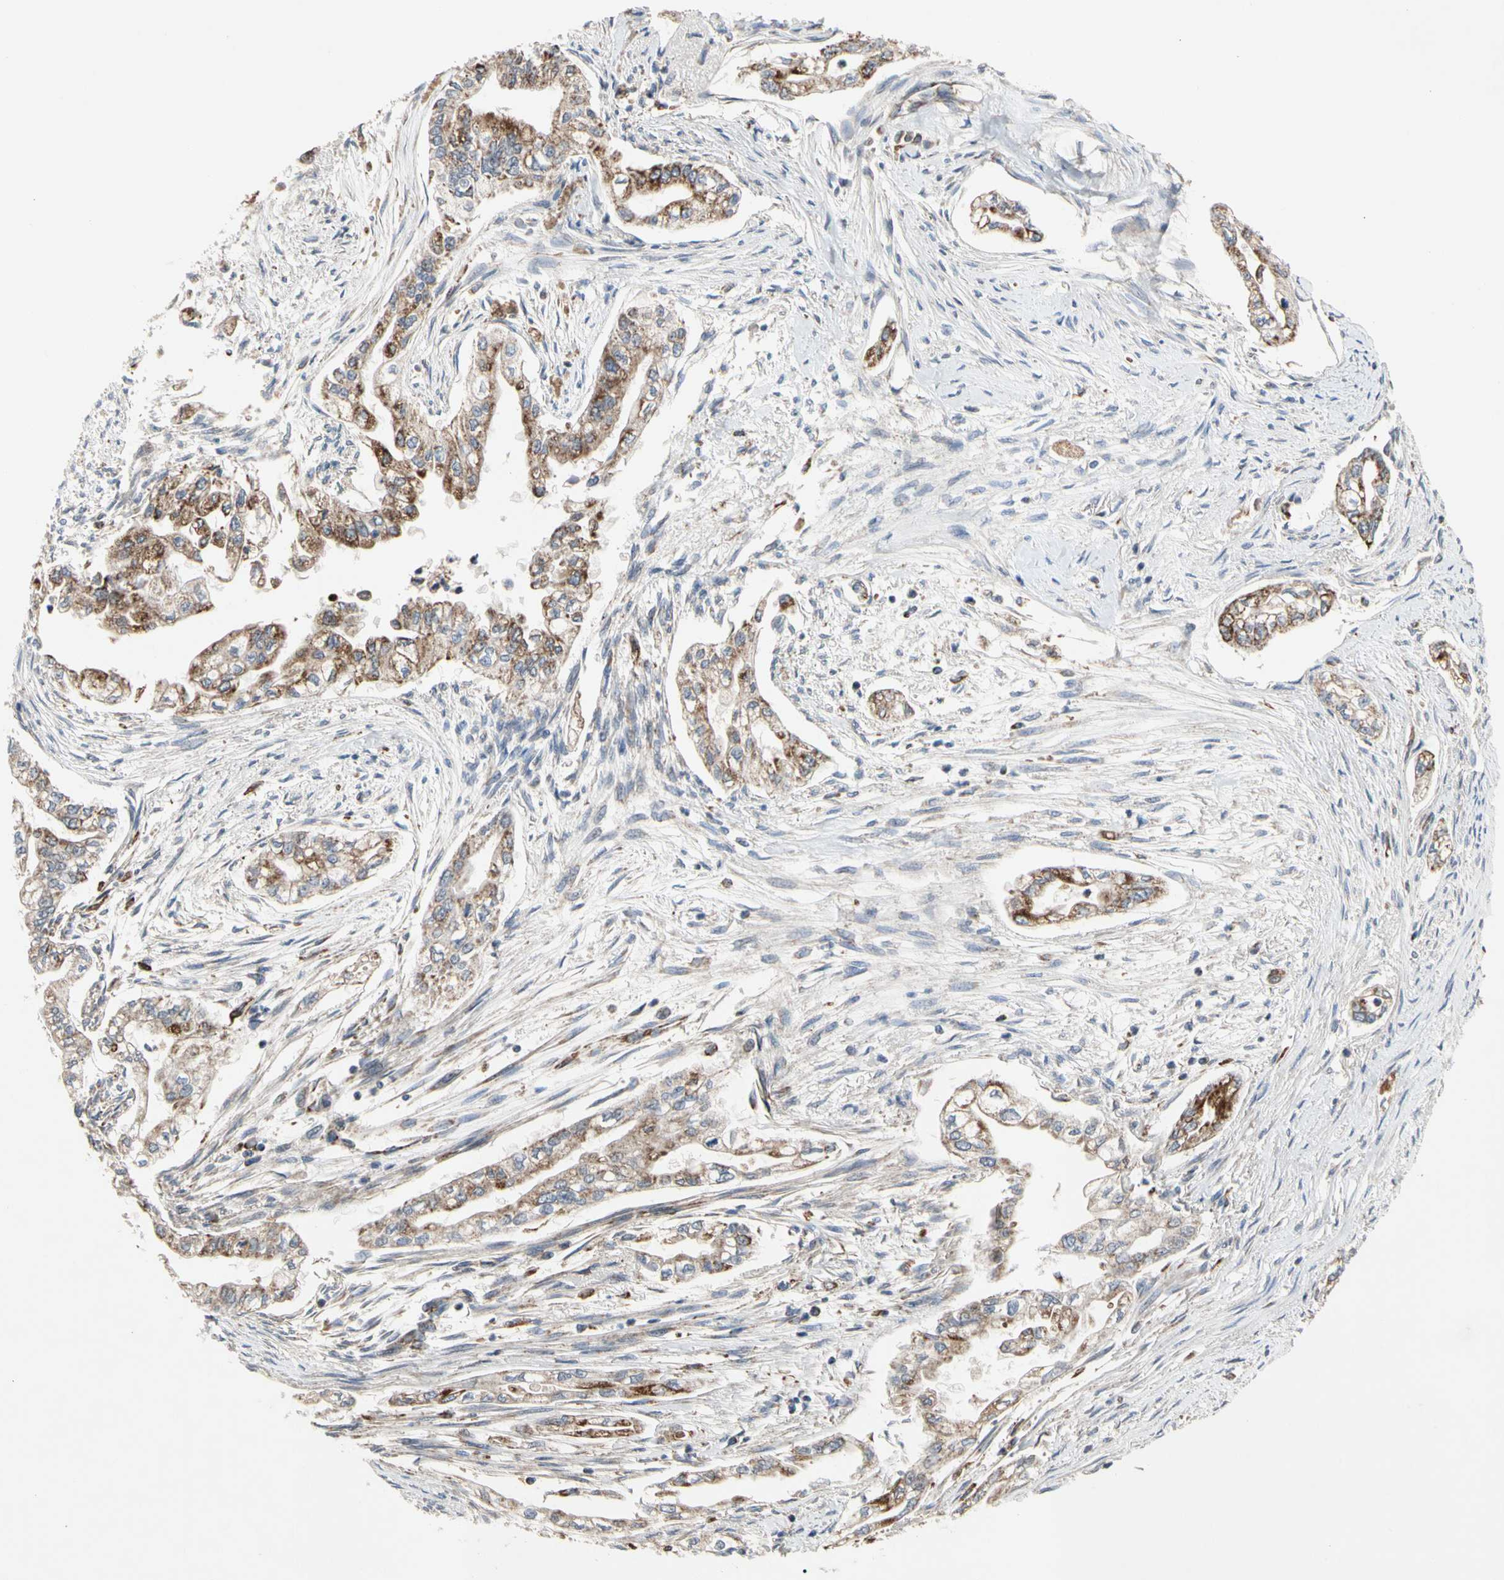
{"staining": {"intensity": "moderate", "quantity": ">75%", "location": "cytoplasmic/membranous"}, "tissue": "pancreatic cancer", "cell_type": "Tumor cells", "image_type": "cancer", "snomed": [{"axis": "morphology", "description": "Normal tissue, NOS"}, {"axis": "topography", "description": "Pancreas"}], "caption": "A medium amount of moderate cytoplasmic/membranous positivity is appreciated in about >75% of tumor cells in pancreatic cancer tissue.", "gene": "GPD2", "patient": {"sex": "male", "age": 42}}